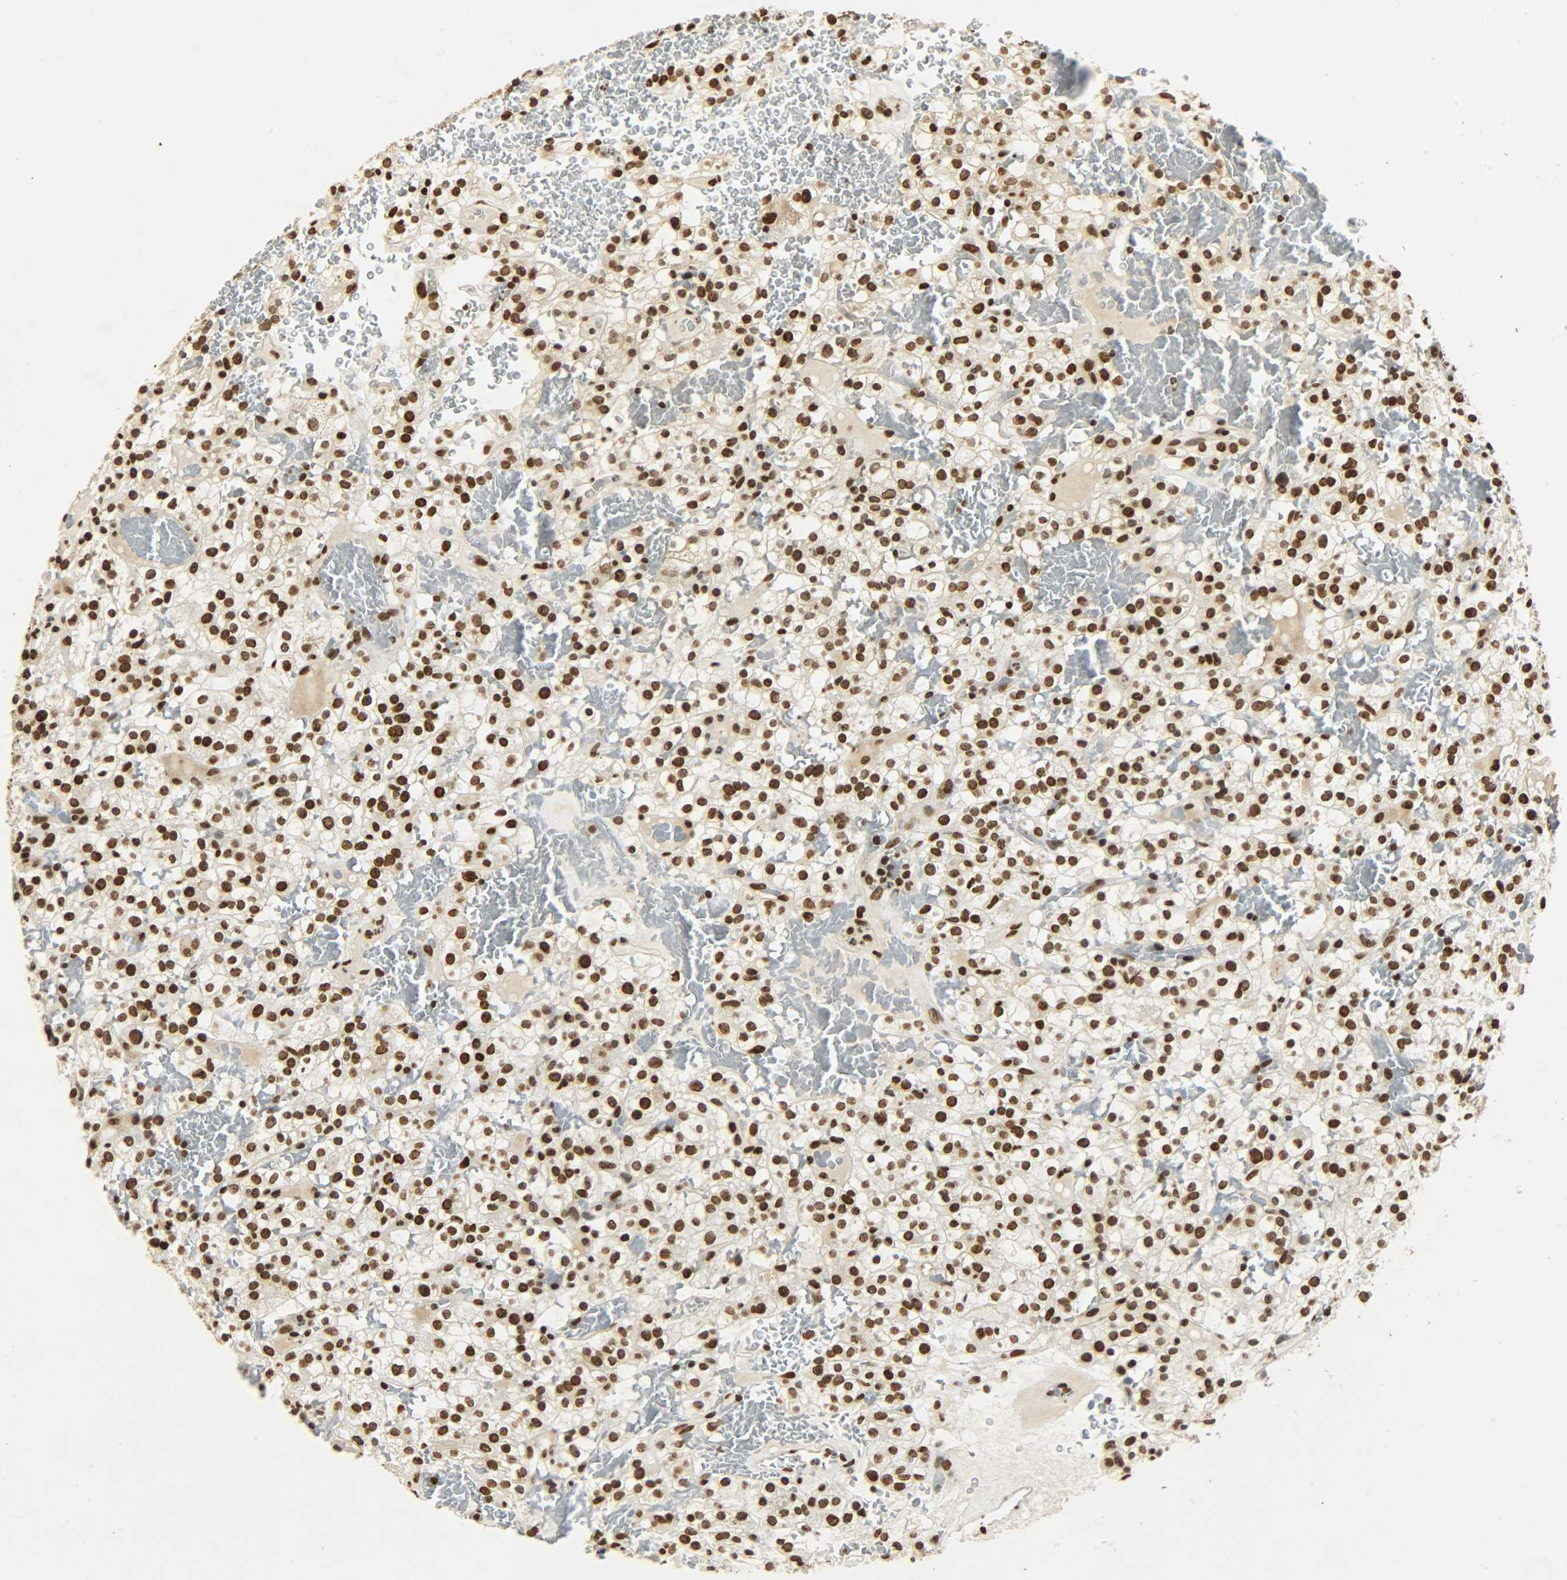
{"staining": {"intensity": "strong", "quantity": ">75%", "location": "nuclear"}, "tissue": "renal cancer", "cell_type": "Tumor cells", "image_type": "cancer", "snomed": [{"axis": "morphology", "description": "Normal tissue, NOS"}, {"axis": "morphology", "description": "Adenocarcinoma, NOS"}, {"axis": "topography", "description": "Kidney"}], "caption": "The image exhibits staining of renal adenocarcinoma, revealing strong nuclear protein staining (brown color) within tumor cells. (Stains: DAB in brown, nuclei in blue, Microscopy: brightfield microscopy at high magnification).", "gene": "KHDRBS1", "patient": {"sex": "female", "age": 72}}